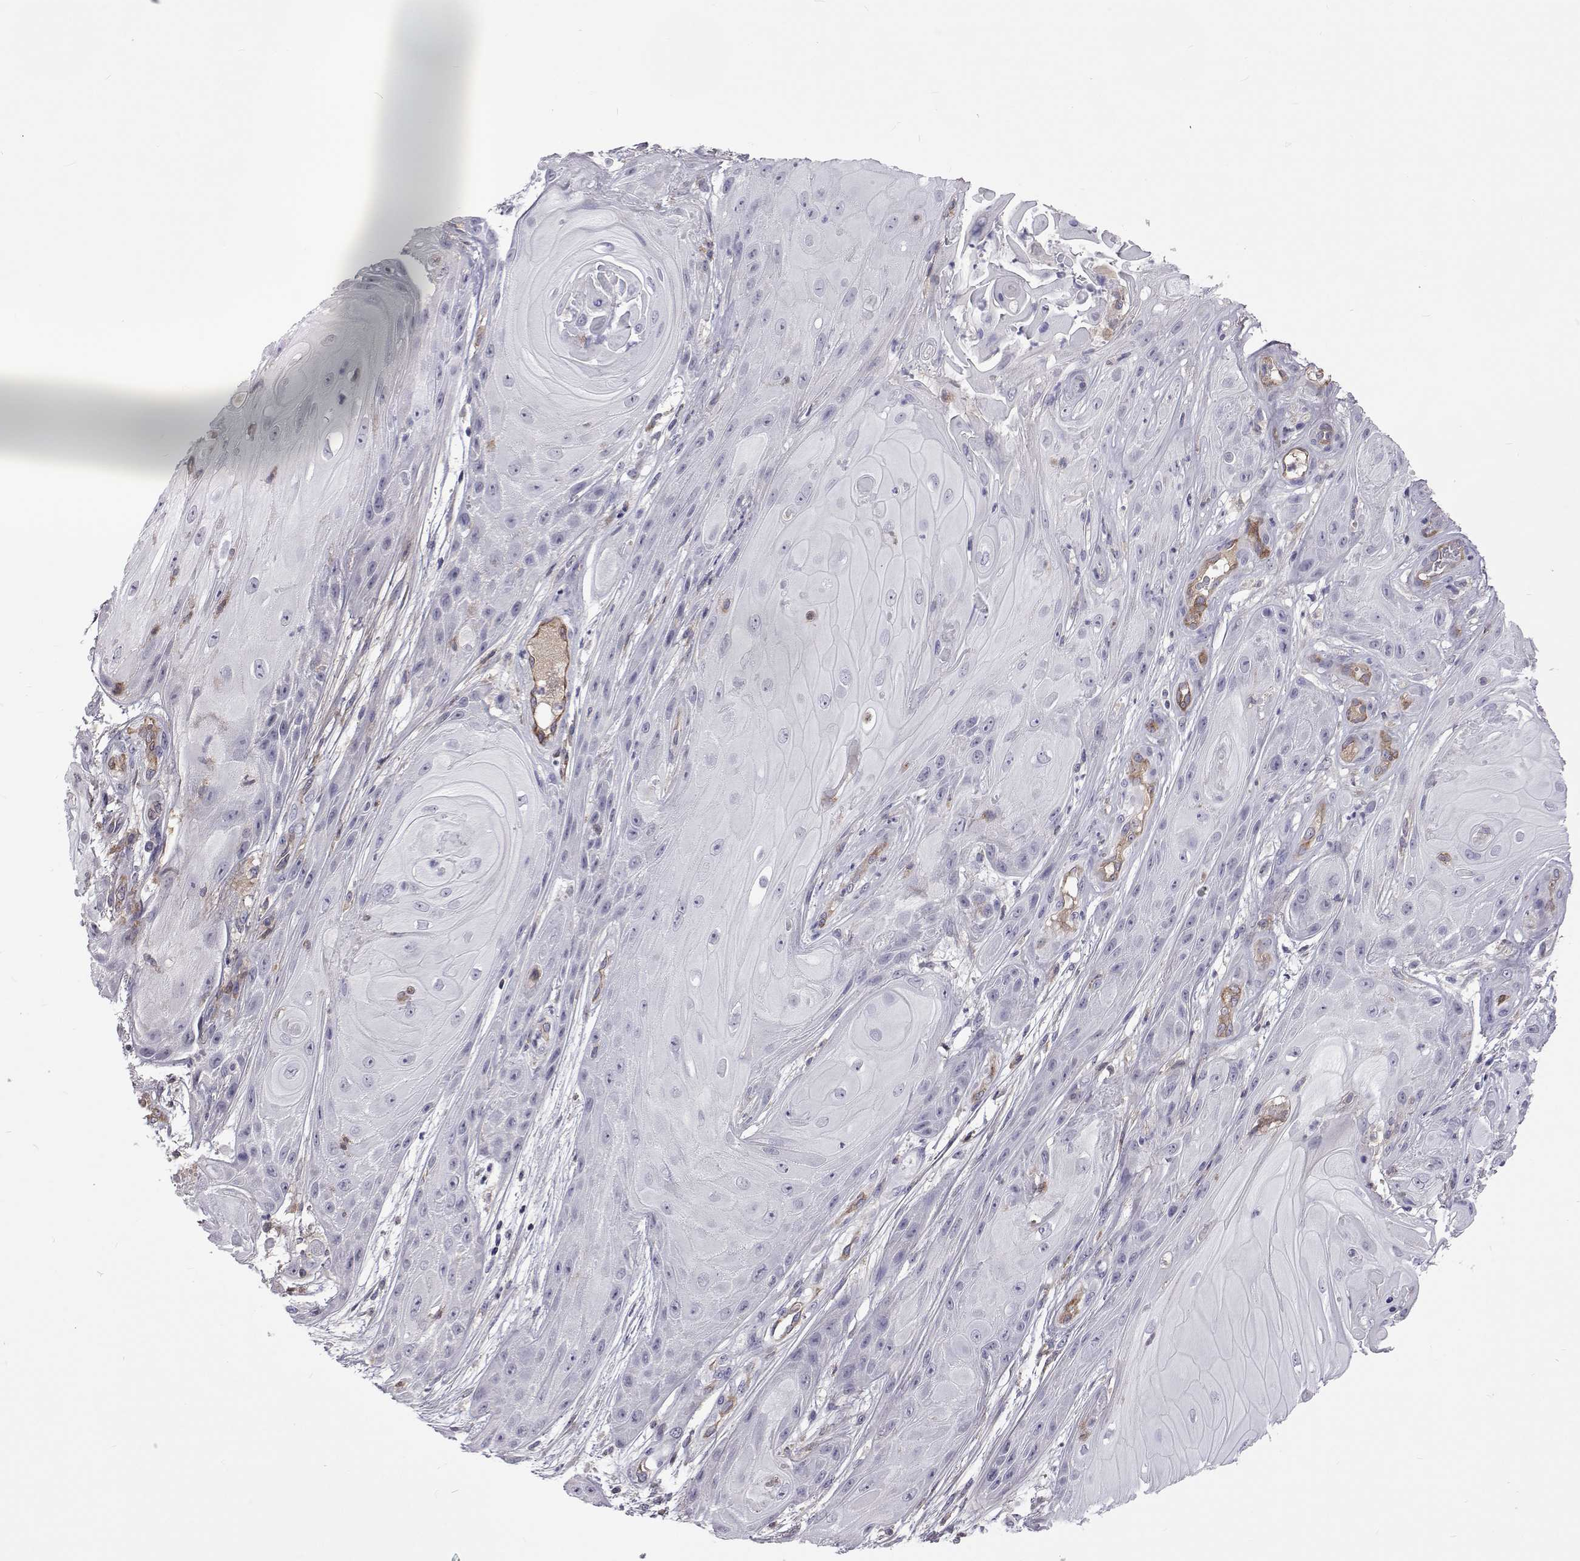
{"staining": {"intensity": "negative", "quantity": "none", "location": "none"}, "tissue": "skin cancer", "cell_type": "Tumor cells", "image_type": "cancer", "snomed": [{"axis": "morphology", "description": "Squamous cell carcinoma, NOS"}, {"axis": "topography", "description": "Skin"}], "caption": "A high-resolution micrograph shows immunohistochemistry staining of skin cancer, which demonstrates no significant expression in tumor cells.", "gene": "TCF15", "patient": {"sex": "male", "age": 62}}